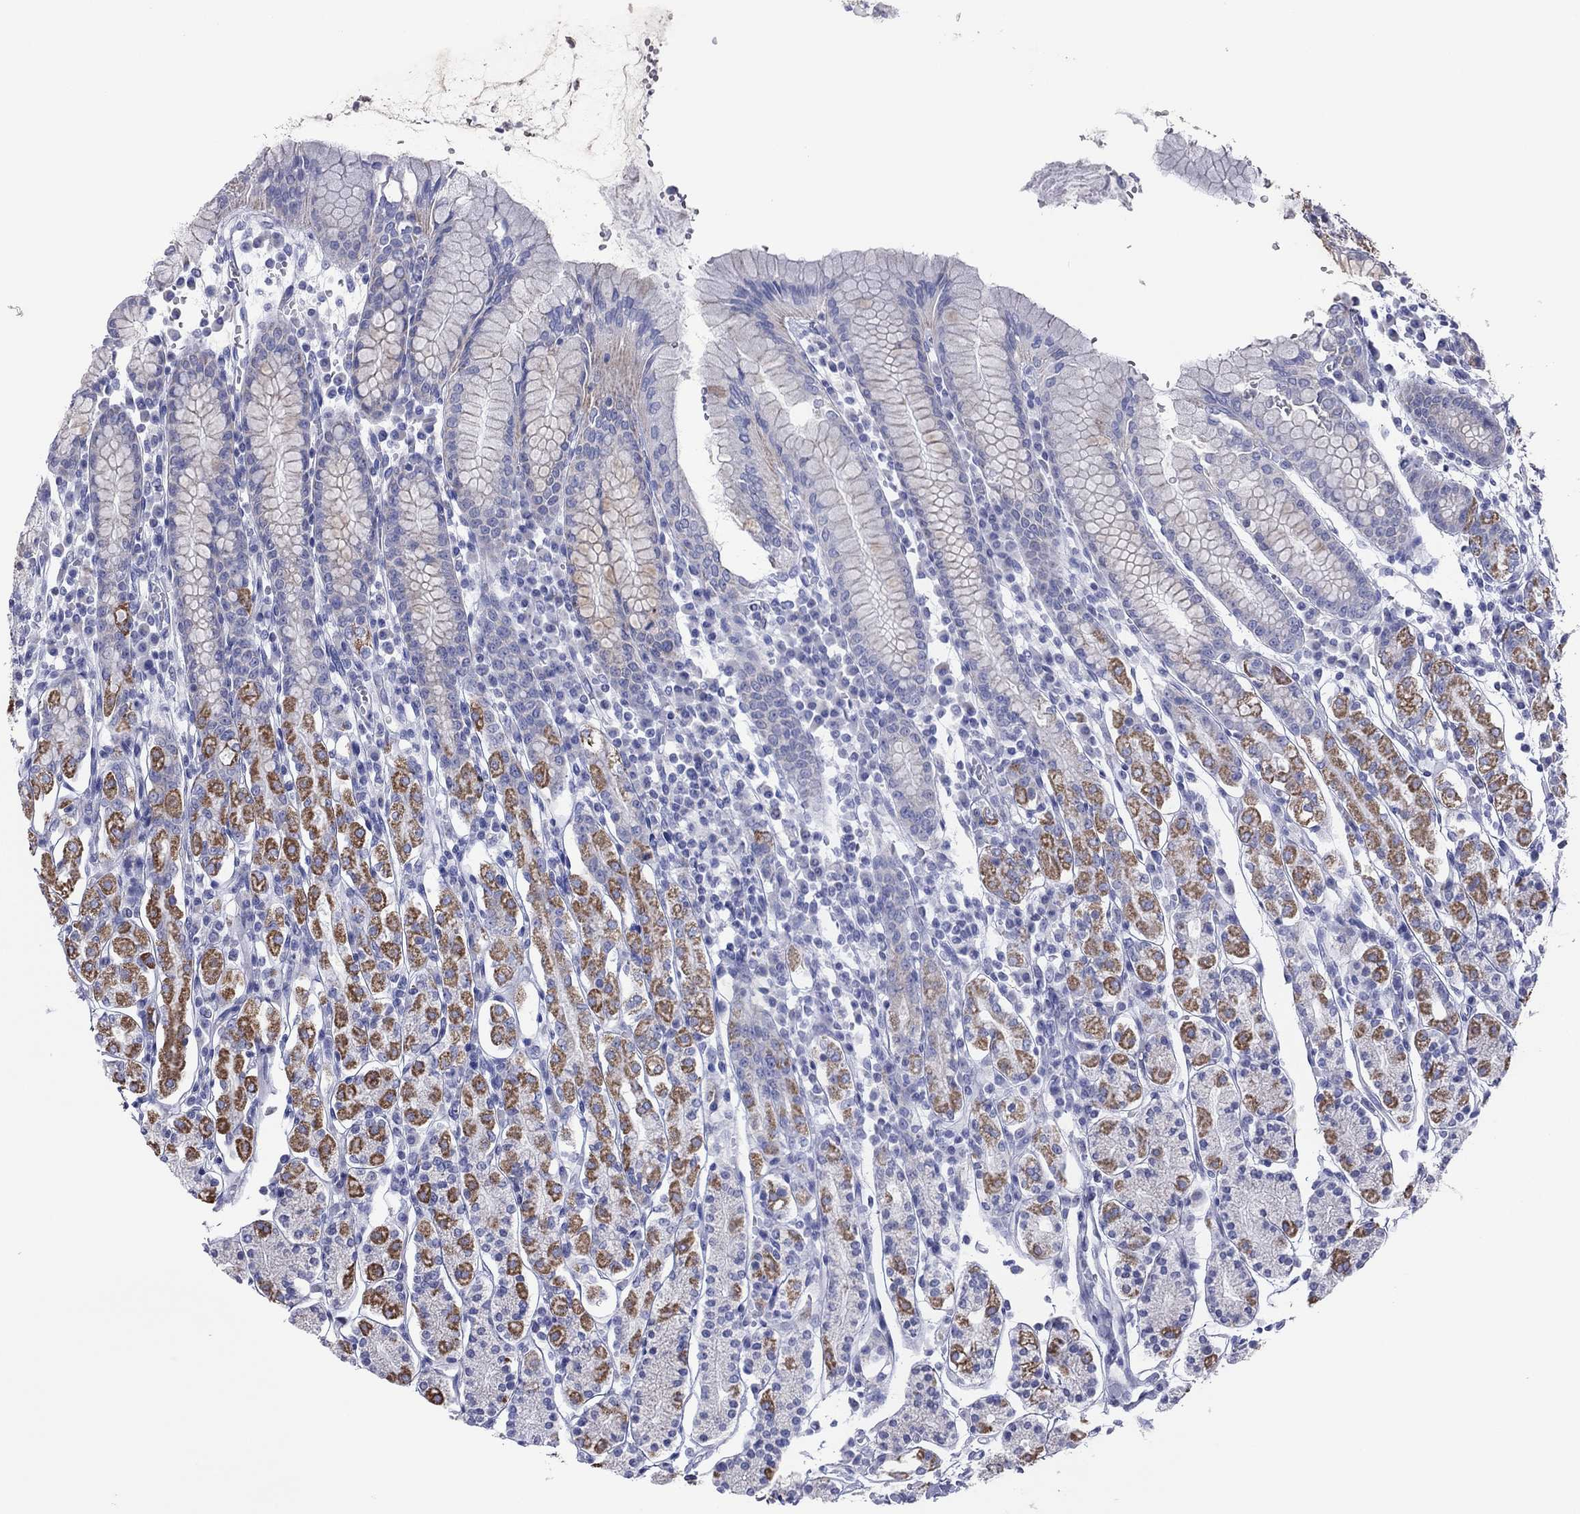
{"staining": {"intensity": "strong", "quantity": "<25%", "location": "cytoplasmic/membranous"}, "tissue": "stomach", "cell_type": "Glandular cells", "image_type": "normal", "snomed": [{"axis": "morphology", "description": "Normal tissue, NOS"}, {"axis": "topography", "description": "Stomach, upper"}, {"axis": "topography", "description": "Stomach"}], "caption": "A high-resolution histopathology image shows IHC staining of normal stomach, which exhibits strong cytoplasmic/membranous positivity in about <25% of glandular cells. Immunohistochemistry (ihc) stains the protein in brown and the nuclei are stained blue.", "gene": "VSIG10", "patient": {"sex": "male", "age": 62}}